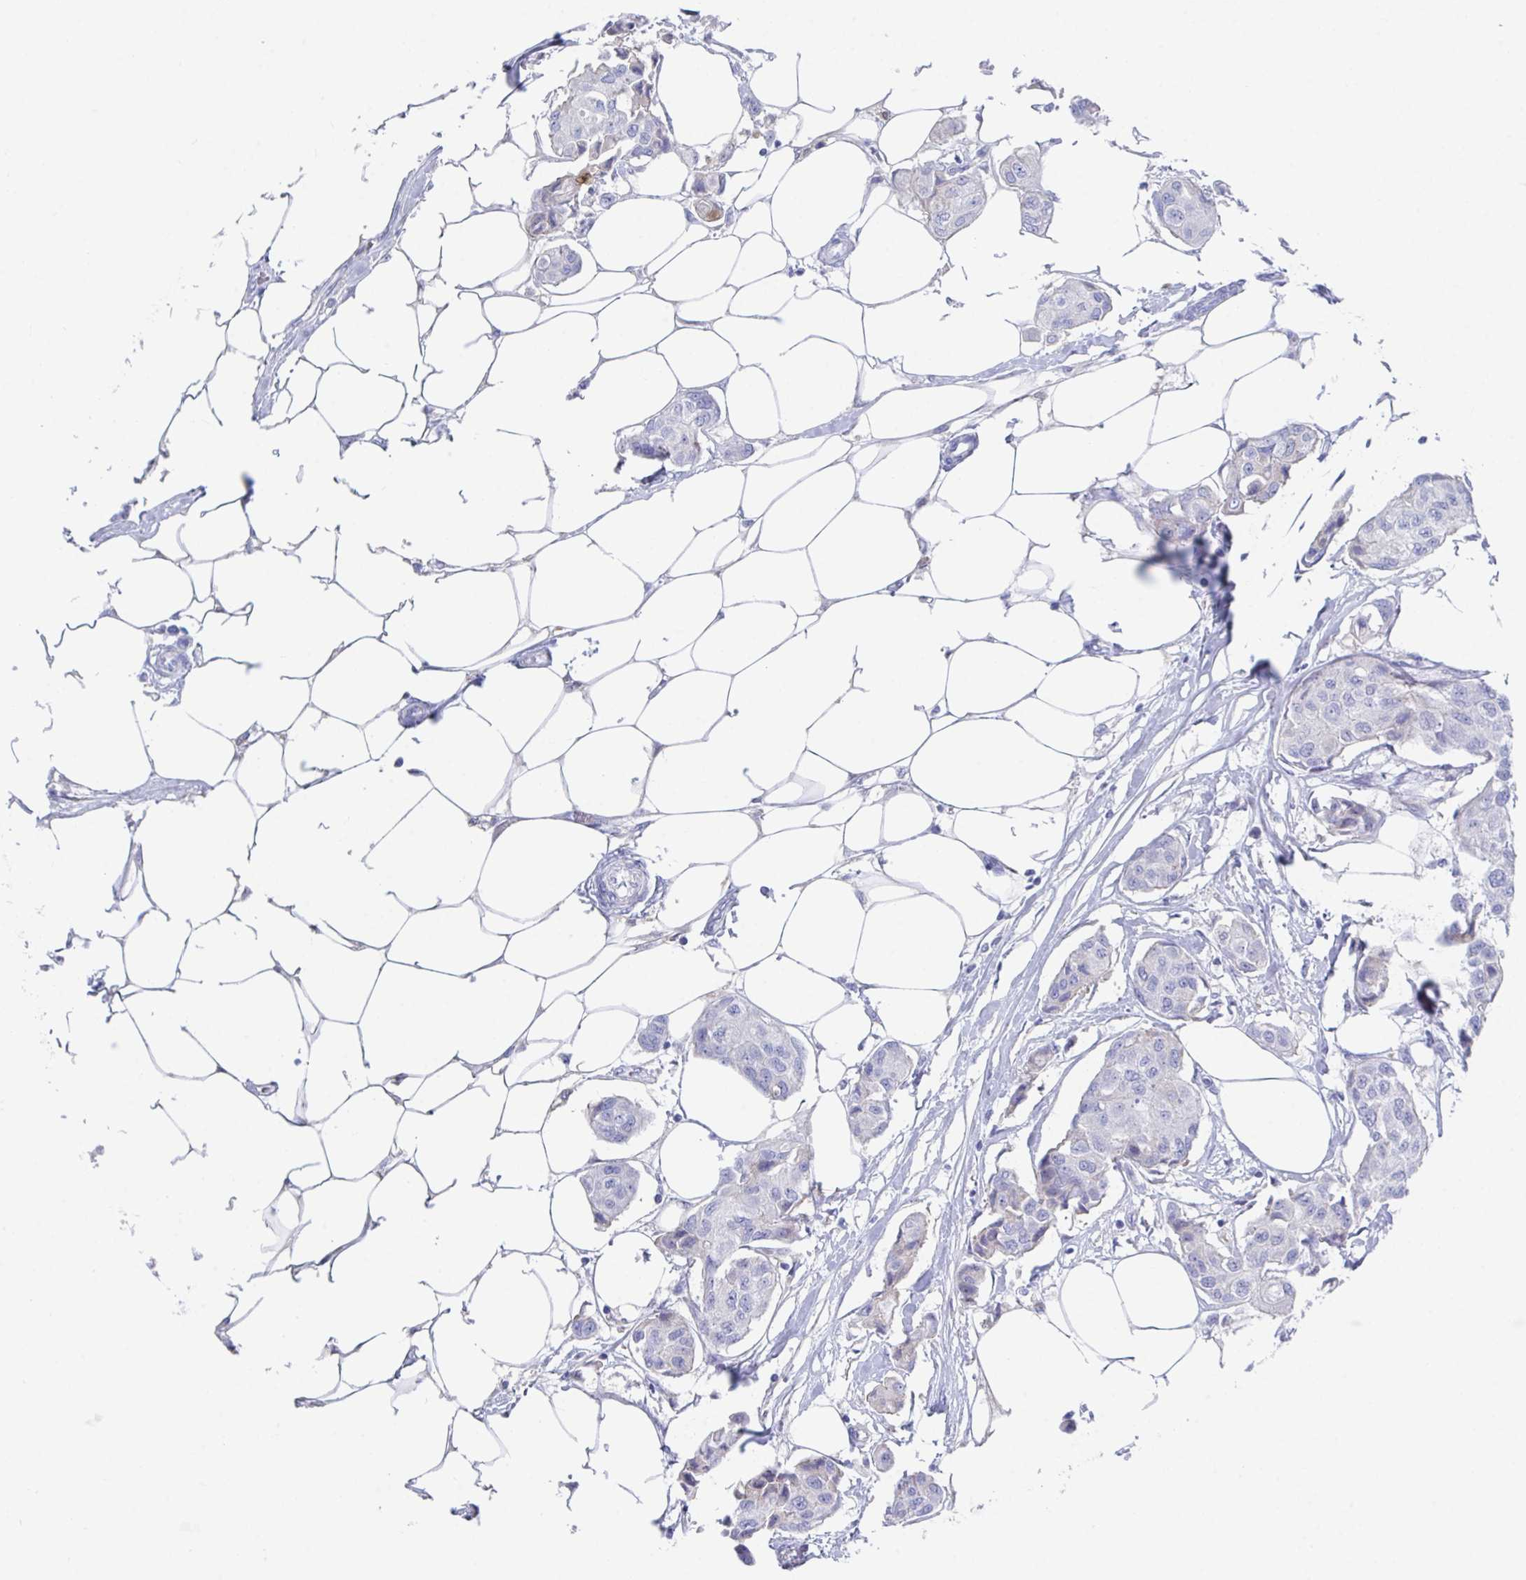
{"staining": {"intensity": "negative", "quantity": "none", "location": "none"}, "tissue": "breast cancer", "cell_type": "Tumor cells", "image_type": "cancer", "snomed": [{"axis": "morphology", "description": "Duct carcinoma"}, {"axis": "topography", "description": "Breast"}, {"axis": "topography", "description": "Lymph node"}], "caption": "Image shows no significant protein positivity in tumor cells of intraductal carcinoma (breast). Brightfield microscopy of IHC stained with DAB (brown) and hematoxylin (blue), captured at high magnification.", "gene": "TNFAIP6", "patient": {"sex": "female", "age": 80}}